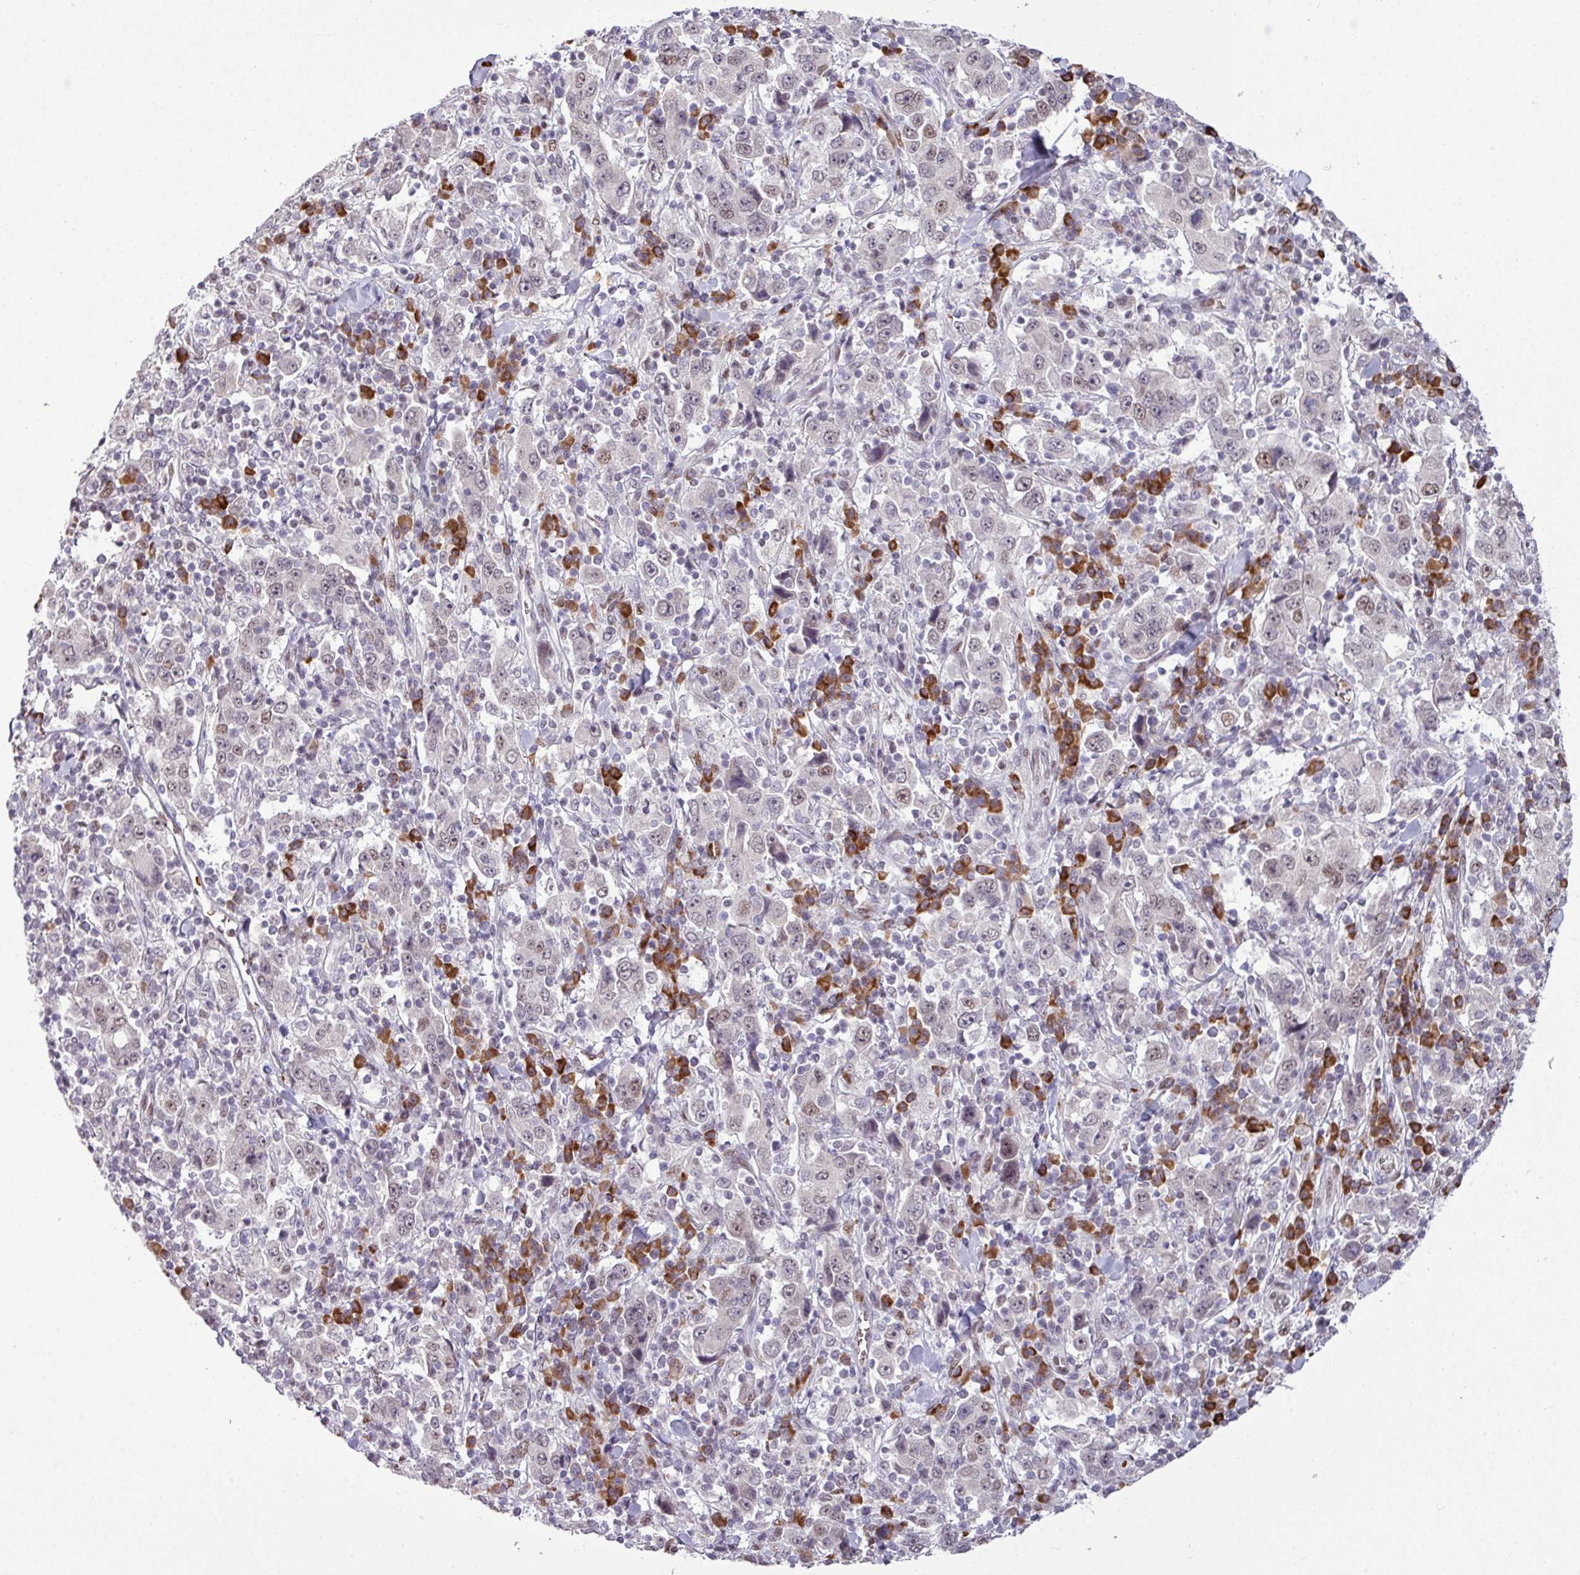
{"staining": {"intensity": "weak", "quantity": "<25%", "location": "nuclear"}, "tissue": "stomach cancer", "cell_type": "Tumor cells", "image_type": "cancer", "snomed": [{"axis": "morphology", "description": "Normal tissue, NOS"}, {"axis": "morphology", "description": "Adenocarcinoma, NOS"}, {"axis": "topography", "description": "Stomach, upper"}, {"axis": "topography", "description": "Stomach"}], "caption": "The image displays no significant staining in tumor cells of adenocarcinoma (stomach).", "gene": "PRDM5", "patient": {"sex": "male", "age": 59}}